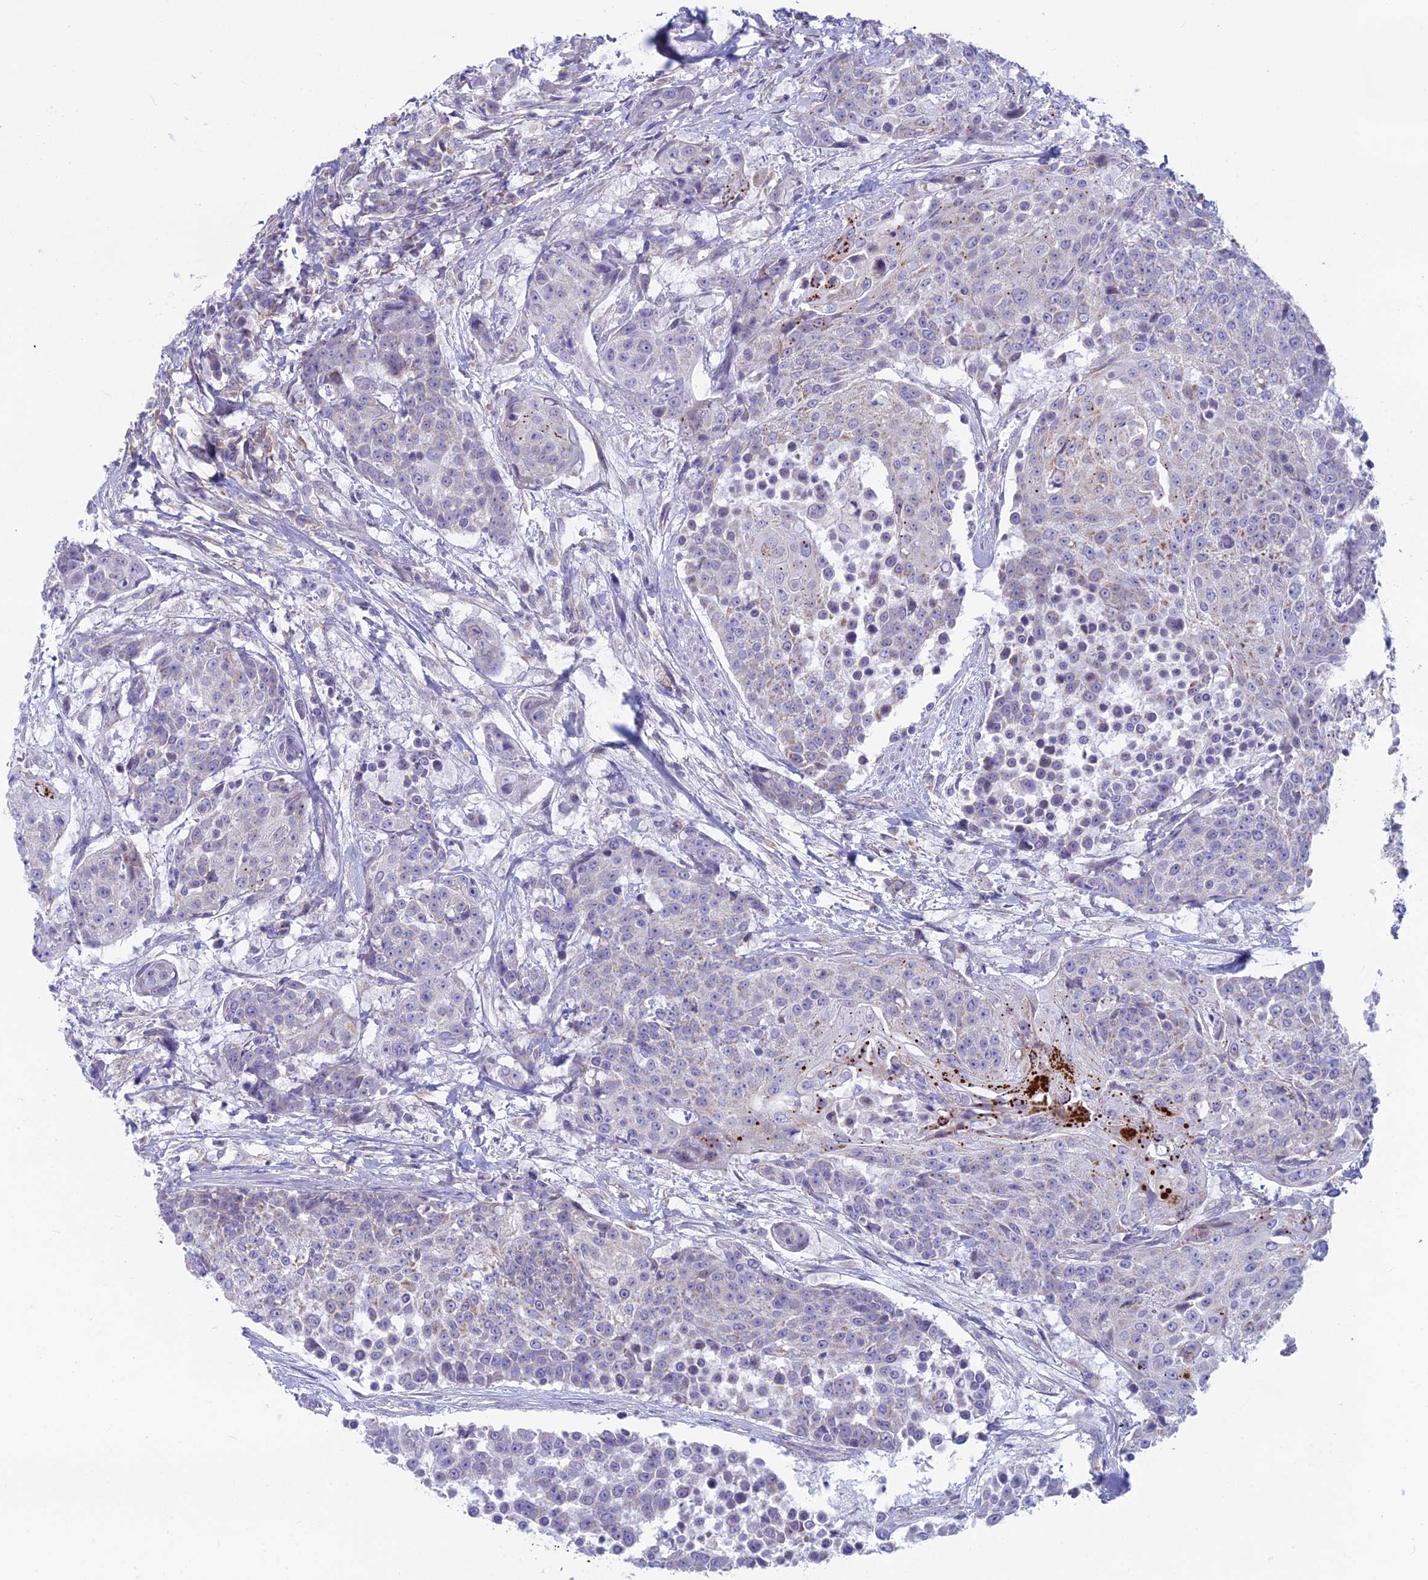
{"staining": {"intensity": "weak", "quantity": "<25%", "location": "cytoplasmic/membranous"}, "tissue": "urothelial cancer", "cell_type": "Tumor cells", "image_type": "cancer", "snomed": [{"axis": "morphology", "description": "Urothelial carcinoma, High grade"}, {"axis": "topography", "description": "Urinary bladder"}], "caption": "Image shows no significant protein positivity in tumor cells of urothelial cancer.", "gene": "PLAC9", "patient": {"sex": "female", "age": 63}}